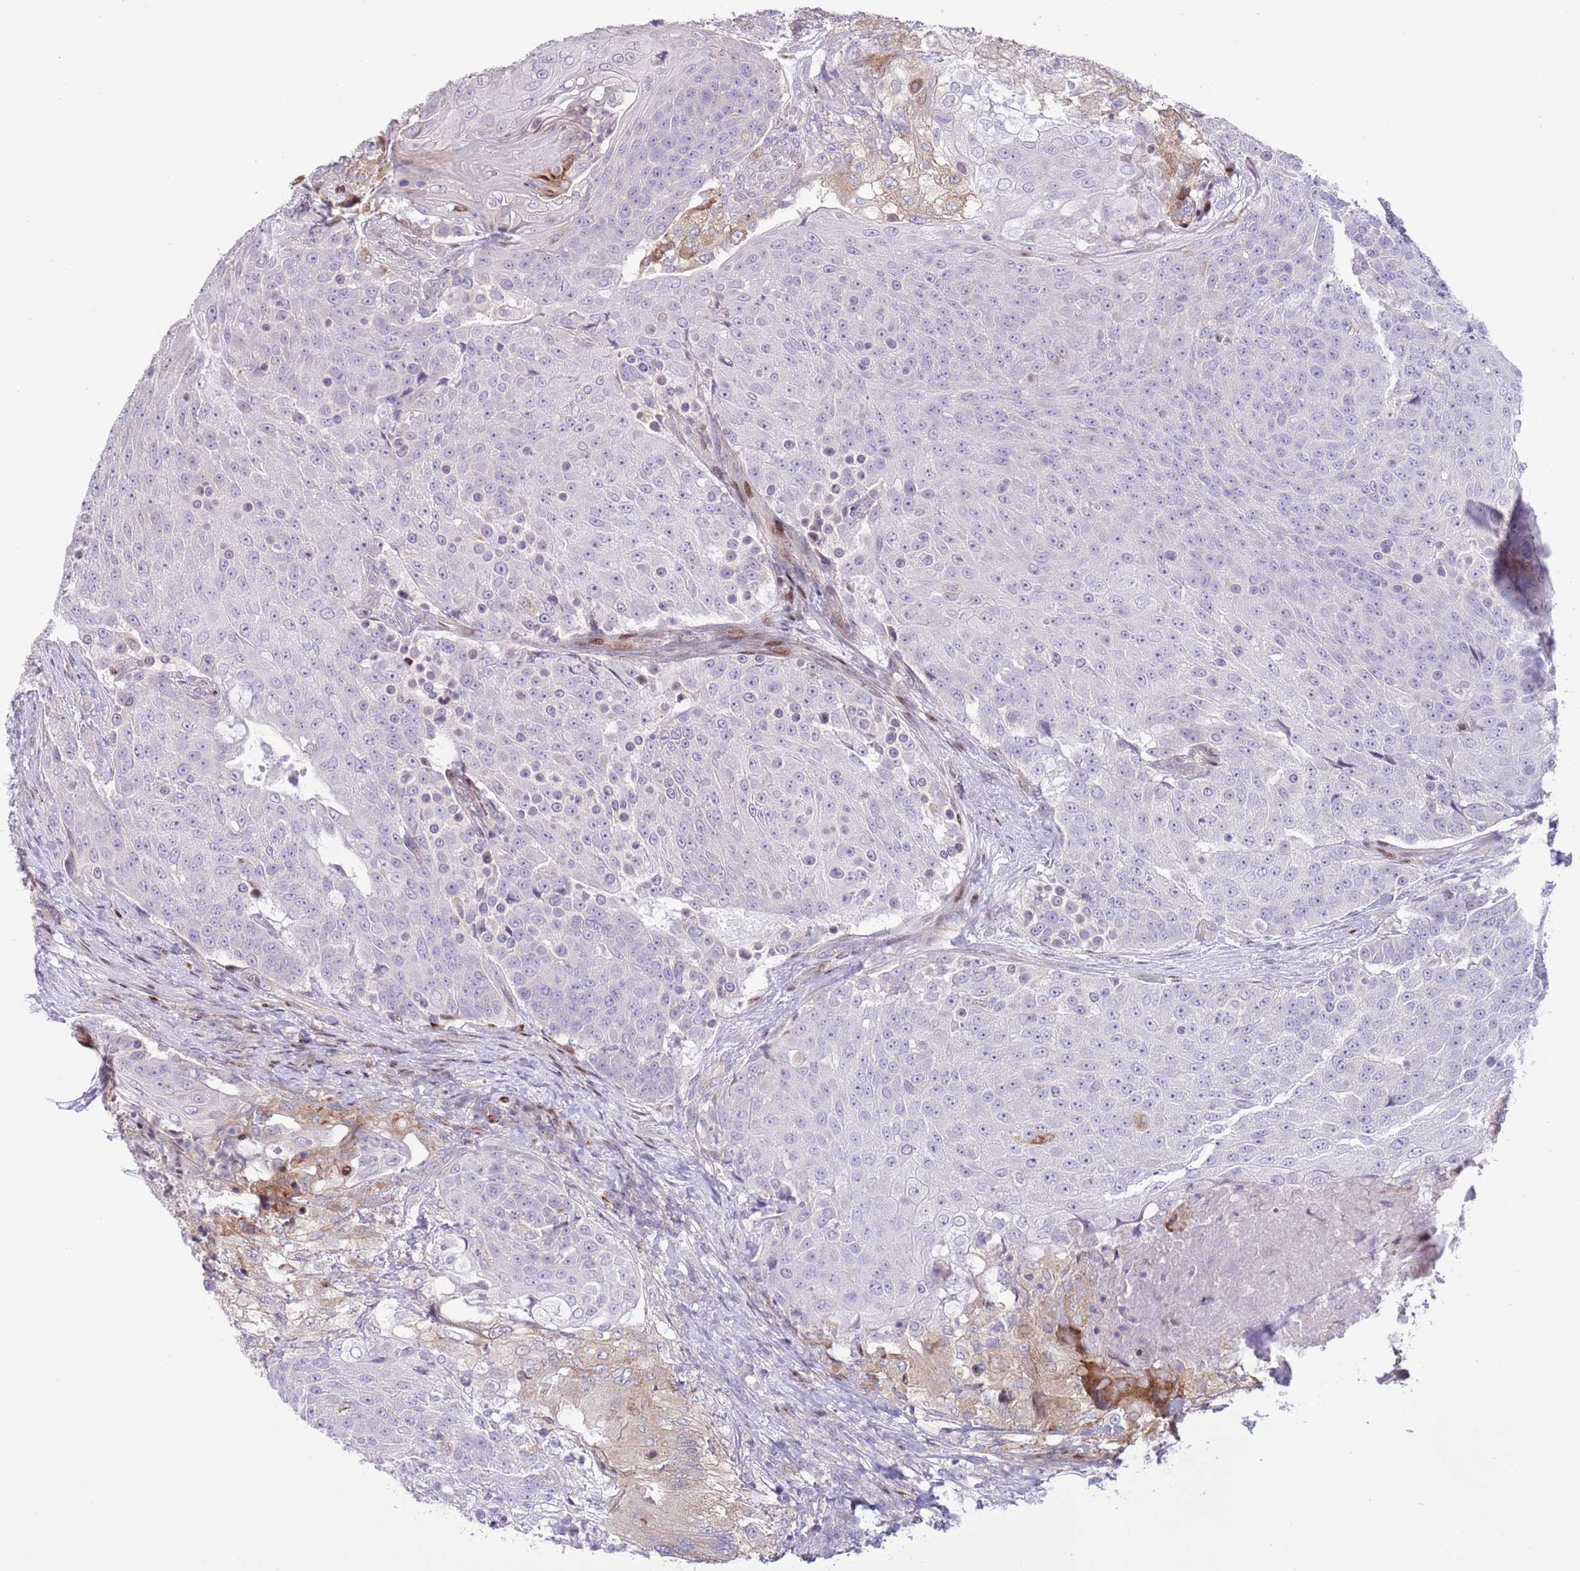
{"staining": {"intensity": "negative", "quantity": "none", "location": "none"}, "tissue": "urothelial cancer", "cell_type": "Tumor cells", "image_type": "cancer", "snomed": [{"axis": "morphology", "description": "Urothelial carcinoma, High grade"}, {"axis": "topography", "description": "Urinary bladder"}], "caption": "This image is of urothelial cancer stained with immunohistochemistry to label a protein in brown with the nuclei are counter-stained blue. There is no positivity in tumor cells. Brightfield microscopy of immunohistochemistry (IHC) stained with DAB (brown) and hematoxylin (blue), captured at high magnification.", "gene": "ANO8", "patient": {"sex": "female", "age": 63}}